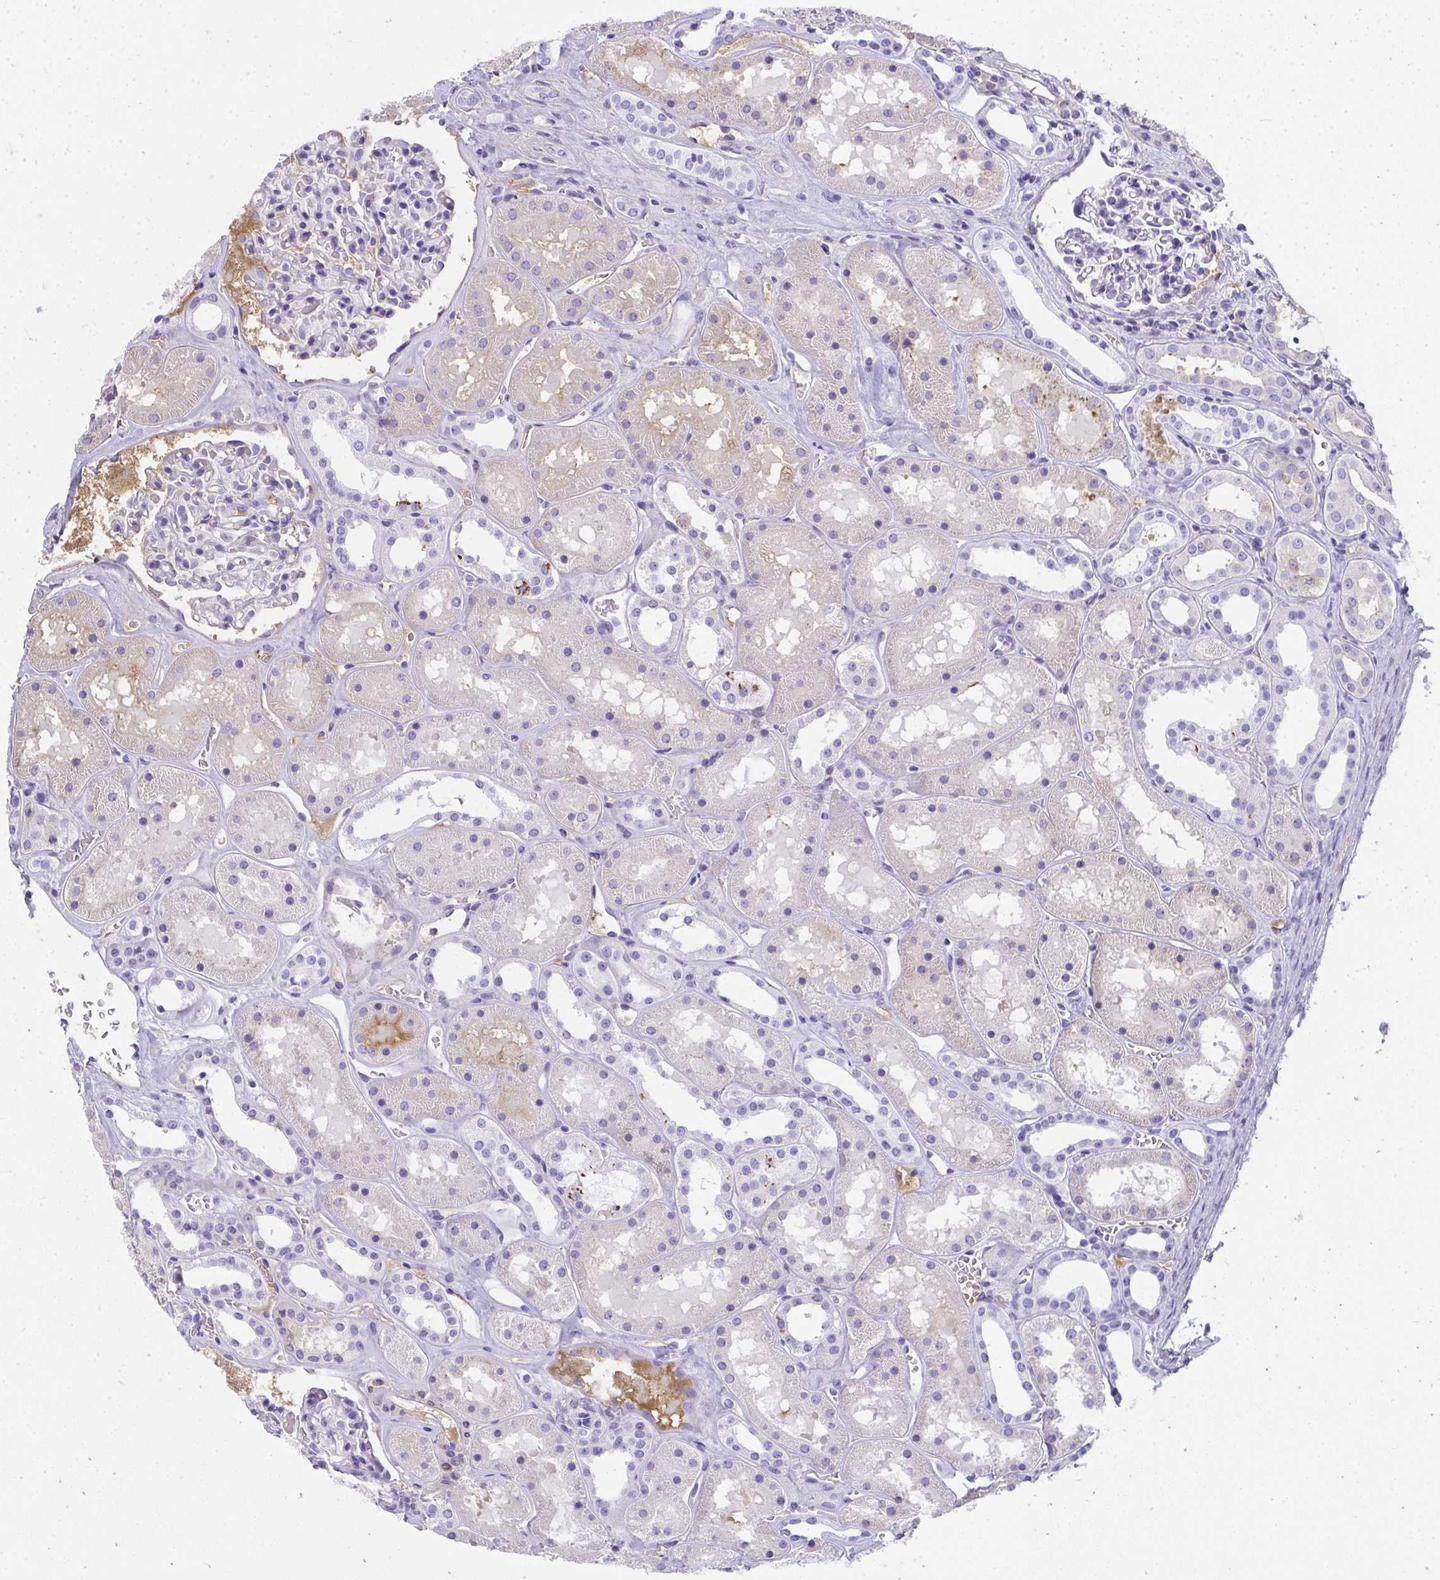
{"staining": {"intensity": "negative", "quantity": "none", "location": "none"}, "tissue": "kidney", "cell_type": "Cells in glomeruli", "image_type": "normal", "snomed": [{"axis": "morphology", "description": "Normal tissue, NOS"}, {"axis": "topography", "description": "Kidney"}], "caption": "Histopathology image shows no significant protein staining in cells in glomeruli of normal kidney. Nuclei are stained in blue.", "gene": "ZSWIM3", "patient": {"sex": "female", "age": 41}}